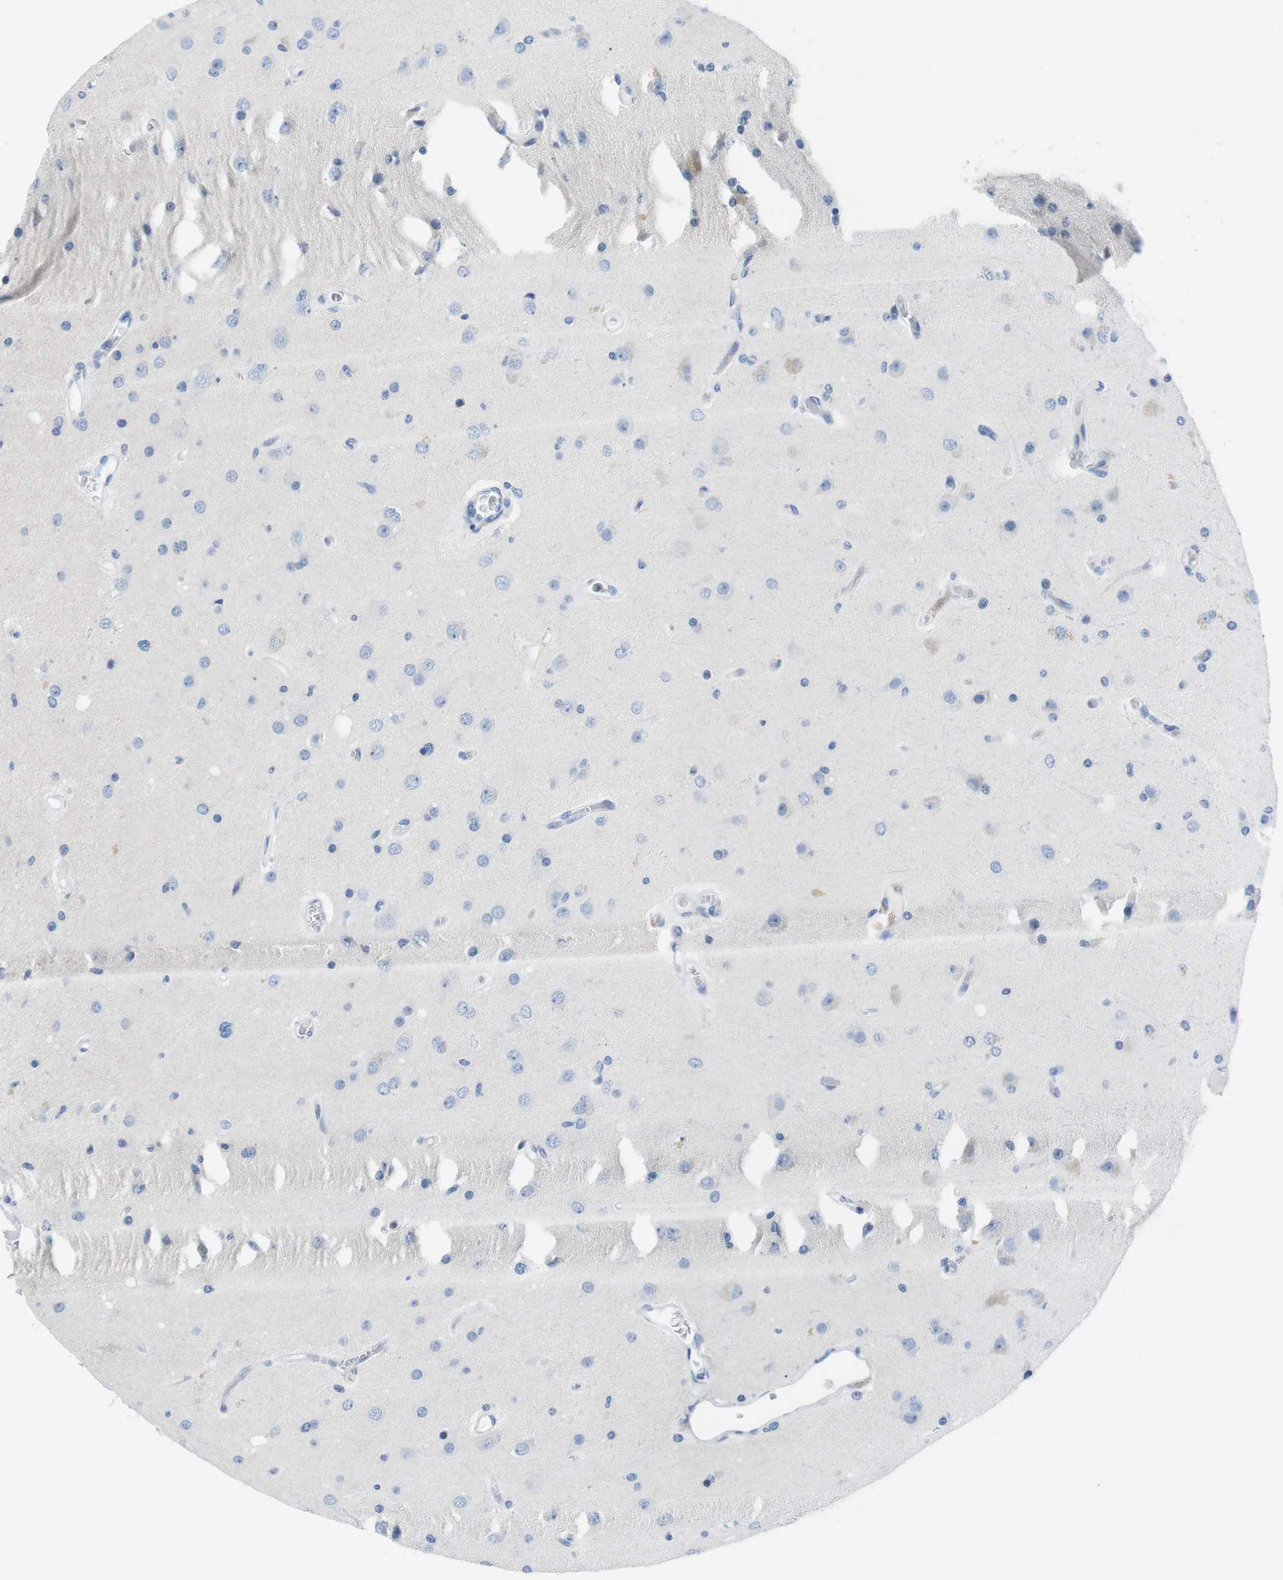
{"staining": {"intensity": "weak", "quantity": "<25%", "location": "cytoplasmic/membranous"}, "tissue": "glioma", "cell_type": "Tumor cells", "image_type": "cancer", "snomed": [{"axis": "morphology", "description": "Normal tissue, NOS"}, {"axis": "morphology", "description": "Glioma, malignant, High grade"}, {"axis": "topography", "description": "Cerebral cortex"}], "caption": "Immunohistochemical staining of glioma demonstrates no significant staining in tumor cells.", "gene": "TNFRSF4", "patient": {"sex": "male", "age": 77}}